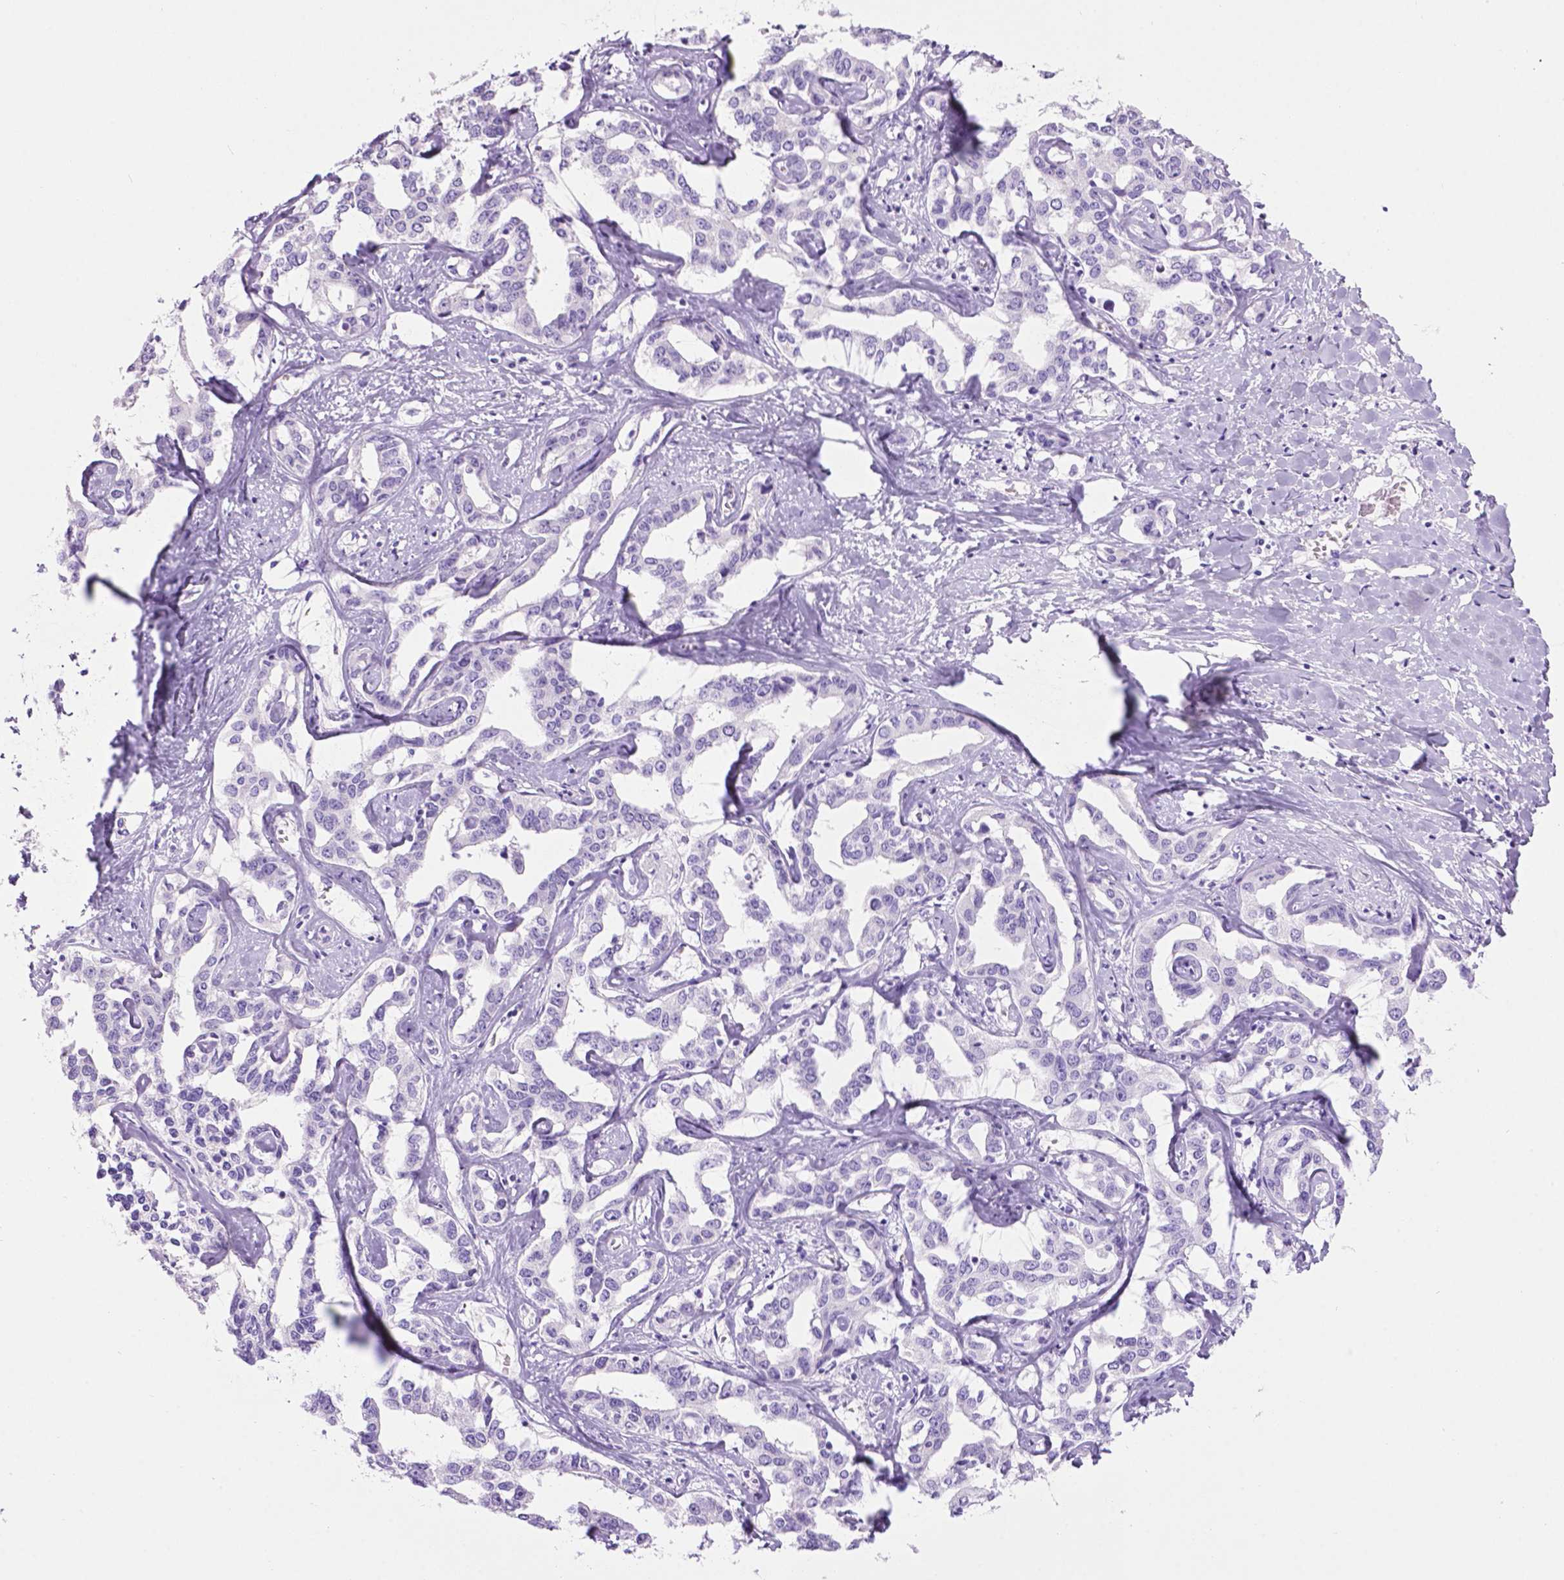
{"staining": {"intensity": "negative", "quantity": "none", "location": "none"}, "tissue": "liver cancer", "cell_type": "Tumor cells", "image_type": "cancer", "snomed": [{"axis": "morphology", "description": "Cholangiocarcinoma"}, {"axis": "topography", "description": "Liver"}], "caption": "Tumor cells are negative for protein expression in human liver cancer.", "gene": "LELP1", "patient": {"sex": "male", "age": 59}}